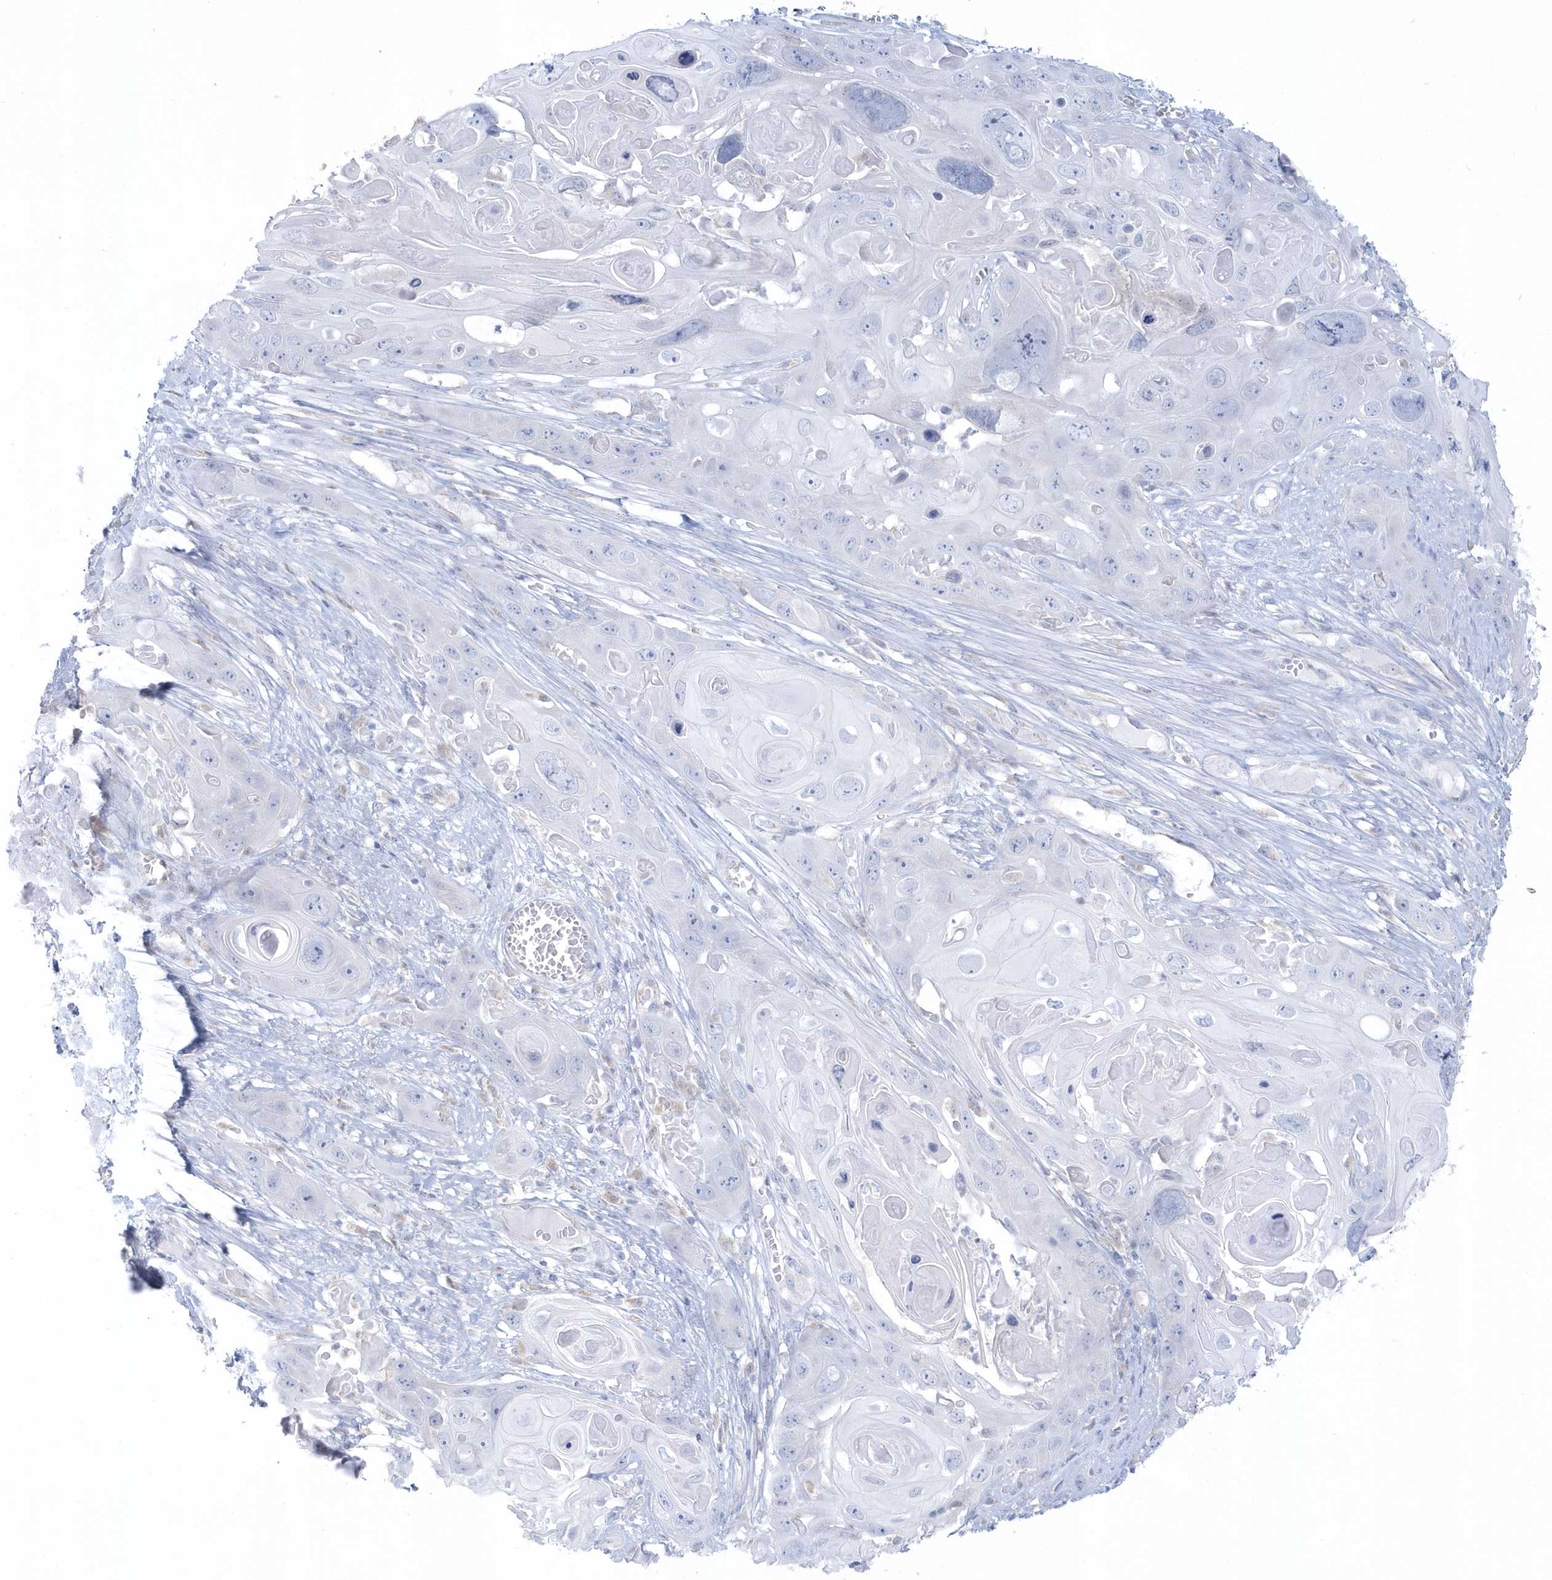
{"staining": {"intensity": "negative", "quantity": "none", "location": "none"}, "tissue": "skin cancer", "cell_type": "Tumor cells", "image_type": "cancer", "snomed": [{"axis": "morphology", "description": "Squamous cell carcinoma, NOS"}, {"axis": "topography", "description": "Skin"}], "caption": "DAB immunohistochemical staining of squamous cell carcinoma (skin) shows no significant expression in tumor cells.", "gene": "PCBD1", "patient": {"sex": "male", "age": 55}}